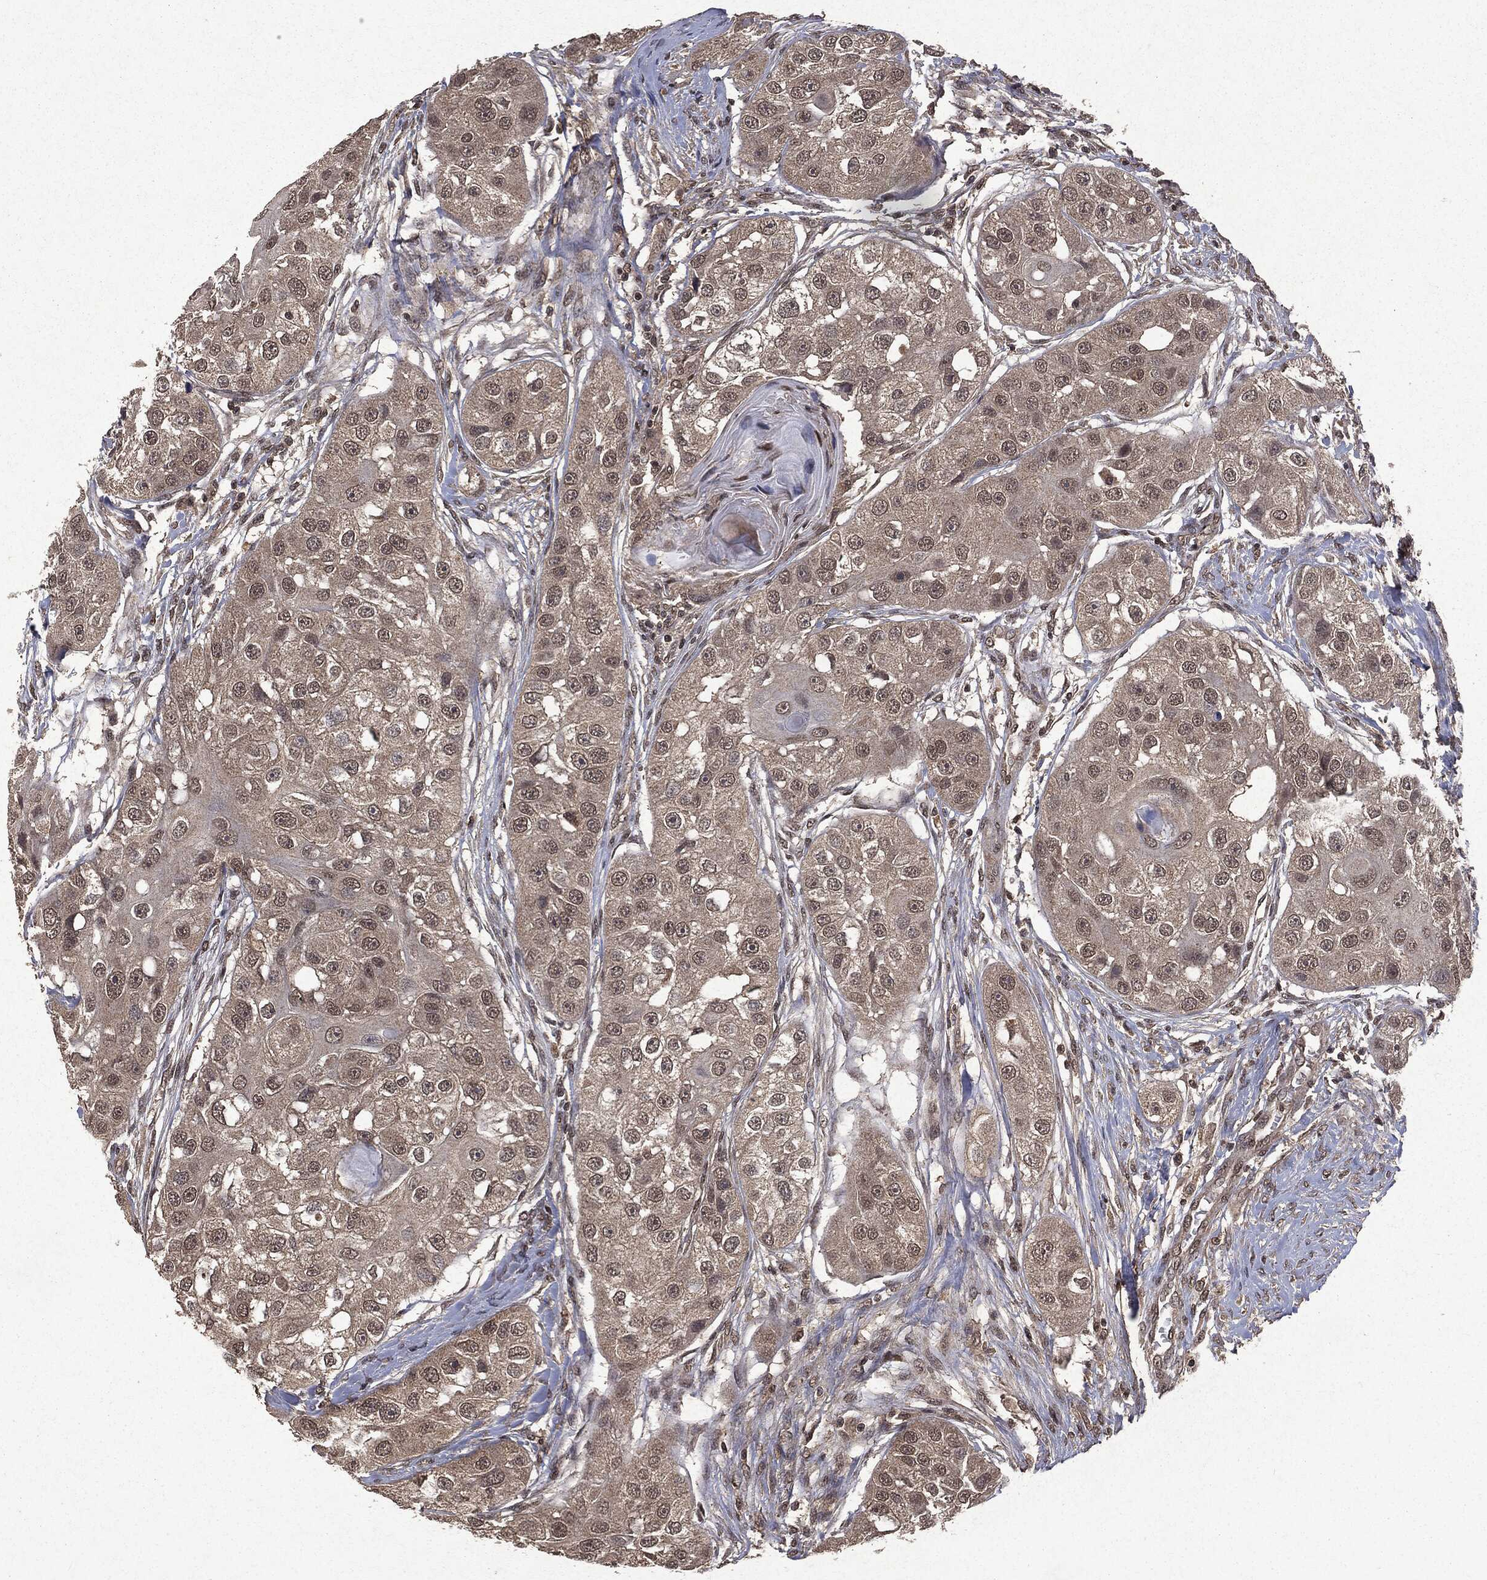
{"staining": {"intensity": "weak", "quantity": "<25%", "location": "cytoplasmic/membranous,nuclear"}, "tissue": "head and neck cancer", "cell_type": "Tumor cells", "image_type": "cancer", "snomed": [{"axis": "morphology", "description": "Normal tissue, NOS"}, {"axis": "morphology", "description": "Squamous cell carcinoma, NOS"}, {"axis": "topography", "description": "Skeletal muscle"}, {"axis": "topography", "description": "Head-Neck"}], "caption": "Tumor cells are negative for protein expression in human squamous cell carcinoma (head and neck). The staining is performed using DAB (3,3'-diaminobenzidine) brown chromogen with nuclei counter-stained in using hematoxylin.", "gene": "PEBP1", "patient": {"sex": "male", "age": 51}}